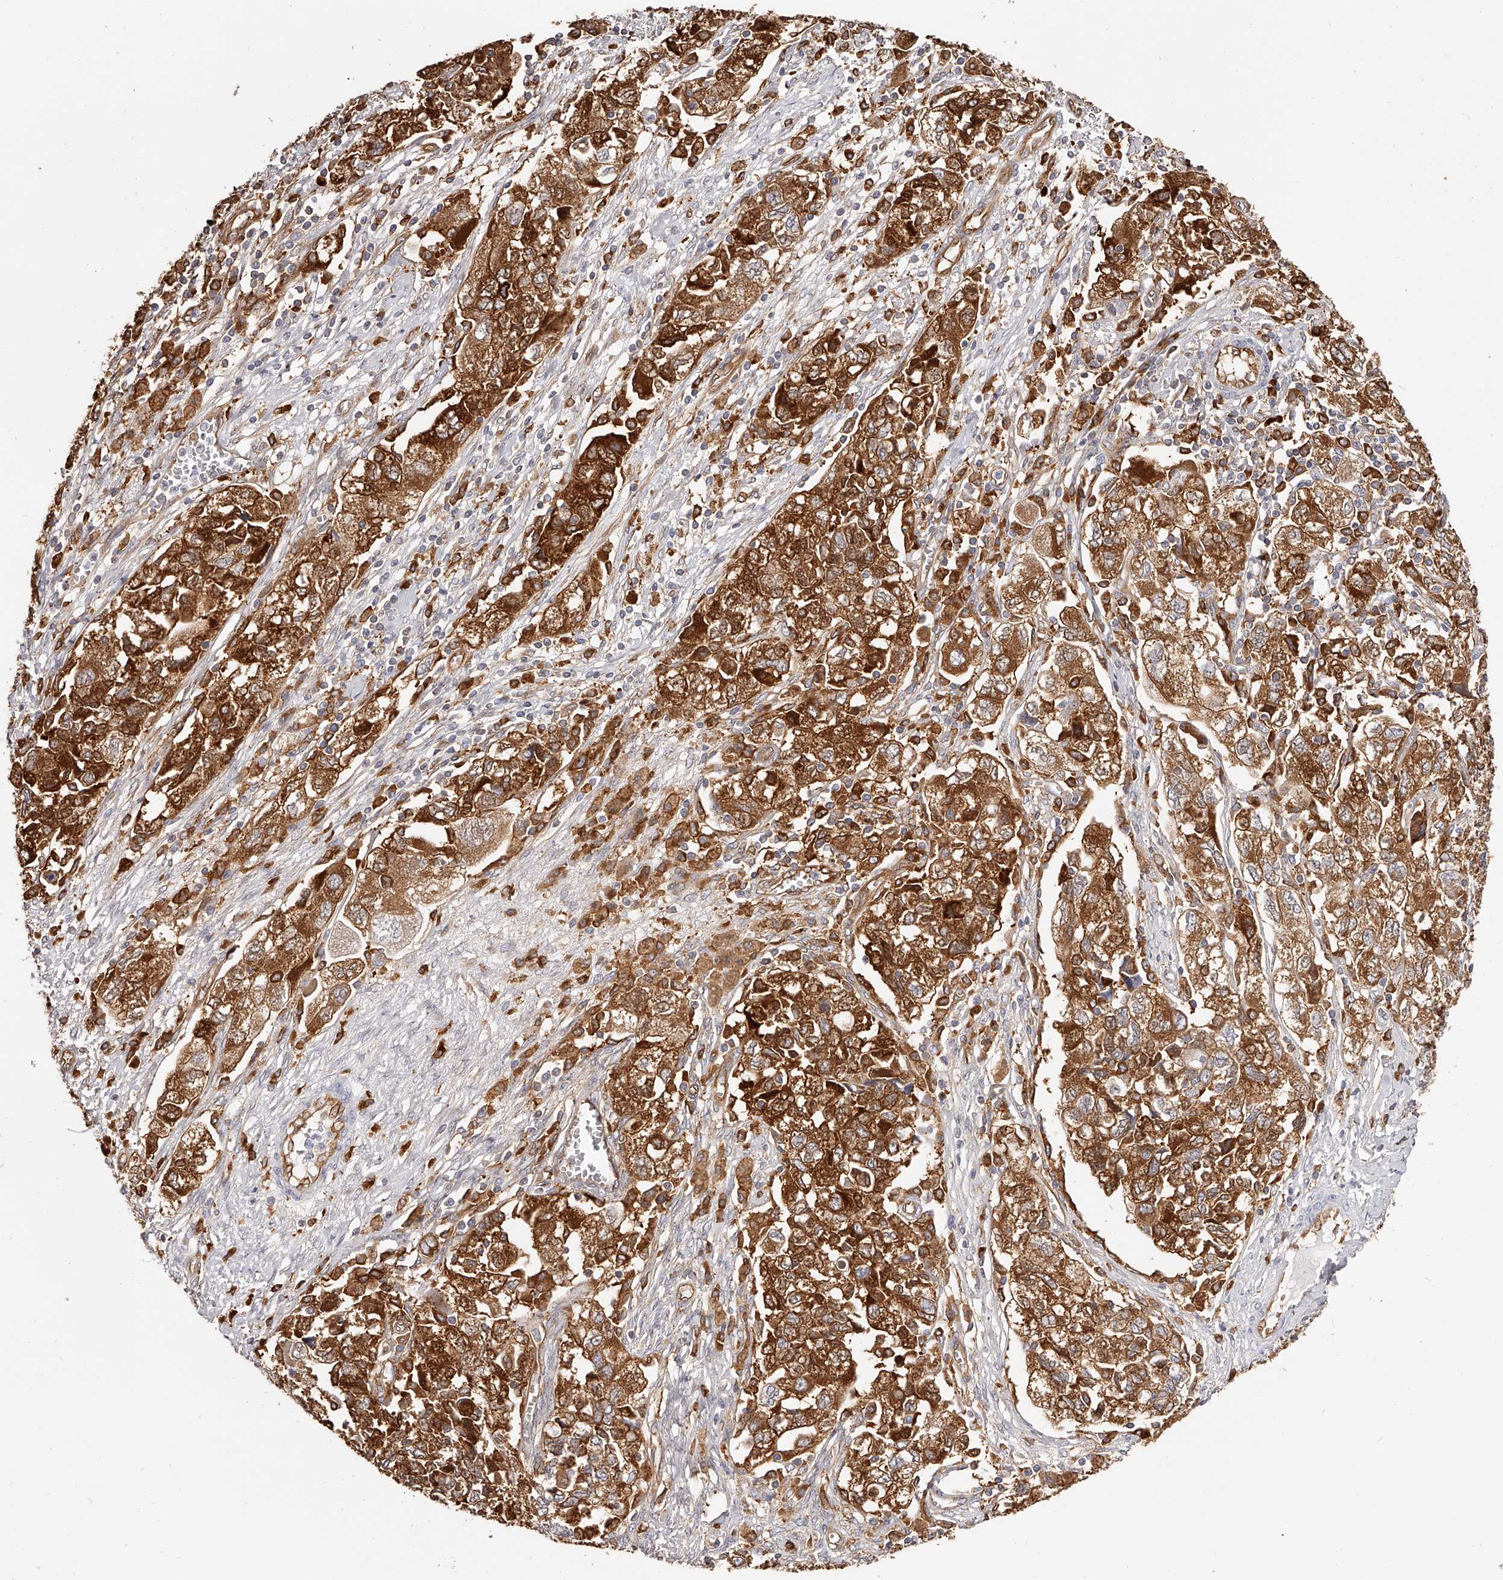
{"staining": {"intensity": "strong", "quantity": ">75%", "location": "cytoplasmic/membranous"}, "tissue": "ovarian cancer", "cell_type": "Tumor cells", "image_type": "cancer", "snomed": [{"axis": "morphology", "description": "Carcinoma, NOS"}, {"axis": "morphology", "description": "Cystadenocarcinoma, serous, NOS"}, {"axis": "topography", "description": "Ovary"}], "caption": "The immunohistochemical stain shows strong cytoplasmic/membranous staining in tumor cells of ovarian cancer (serous cystadenocarcinoma) tissue. (brown staining indicates protein expression, while blue staining denotes nuclei).", "gene": "LAP3", "patient": {"sex": "female", "age": 69}}